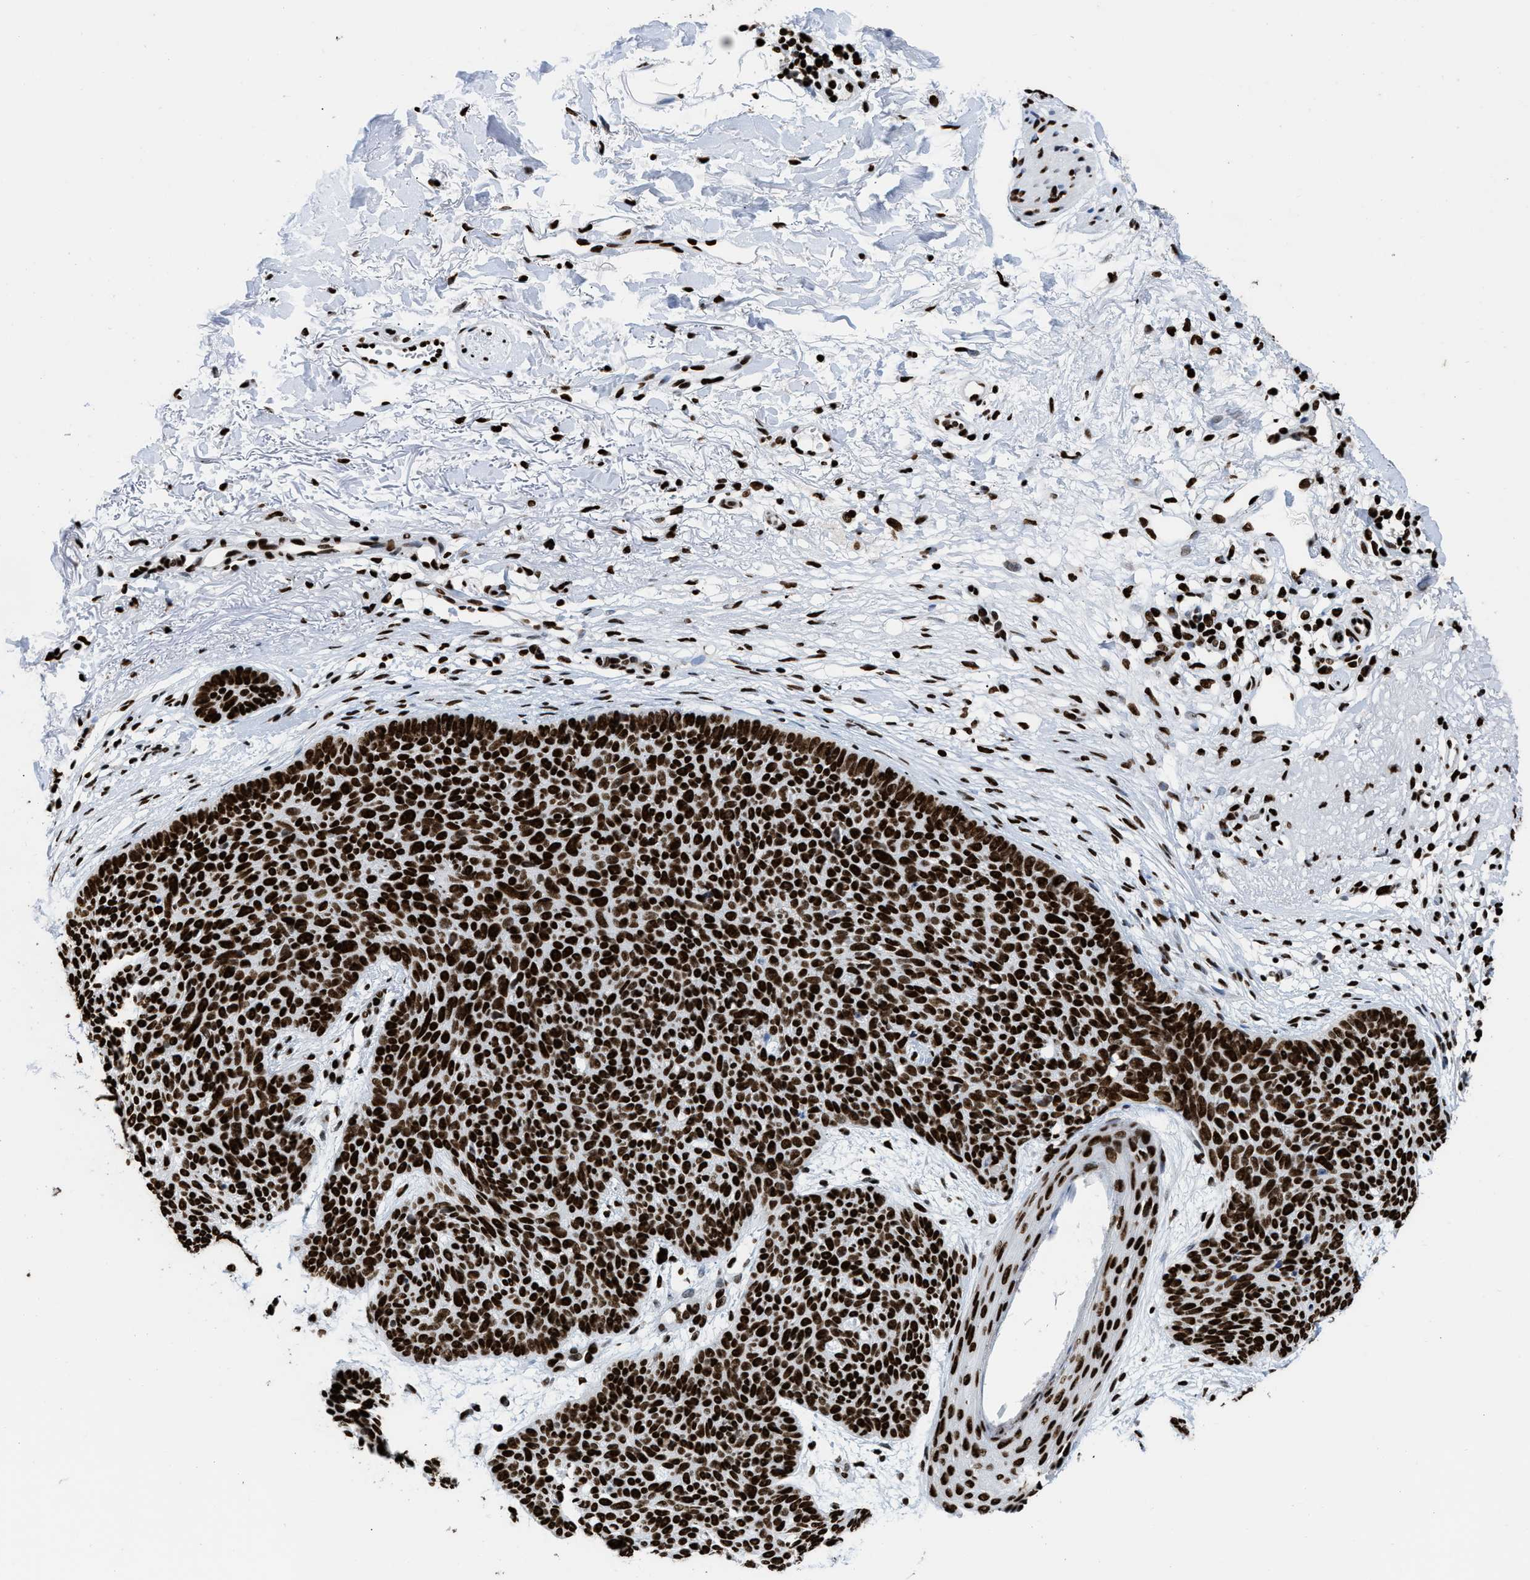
{"staining": {"intensity": "strong", "quantity": ">75%", "location": "nuclear"}, "tissue": "skin cancer", "cell_type": "Tumor cells", "image_type": "cancer", "snomed": [{"axis": "morphology", "description": "Normal tissue, NOS"}, {"axis": "morphology", "description": "Basal cell carcinoma"}, {"axis": "topography", "description": "Skin"}], "caption": "Basal cell carcinoma (skin) was stained to show a protein in brown. There is high levels of strong nuclear positivity in approximately >75% of tumor cells.", "gene": "HNRNPM", "patient": {"sex": "female", "age": 70}}